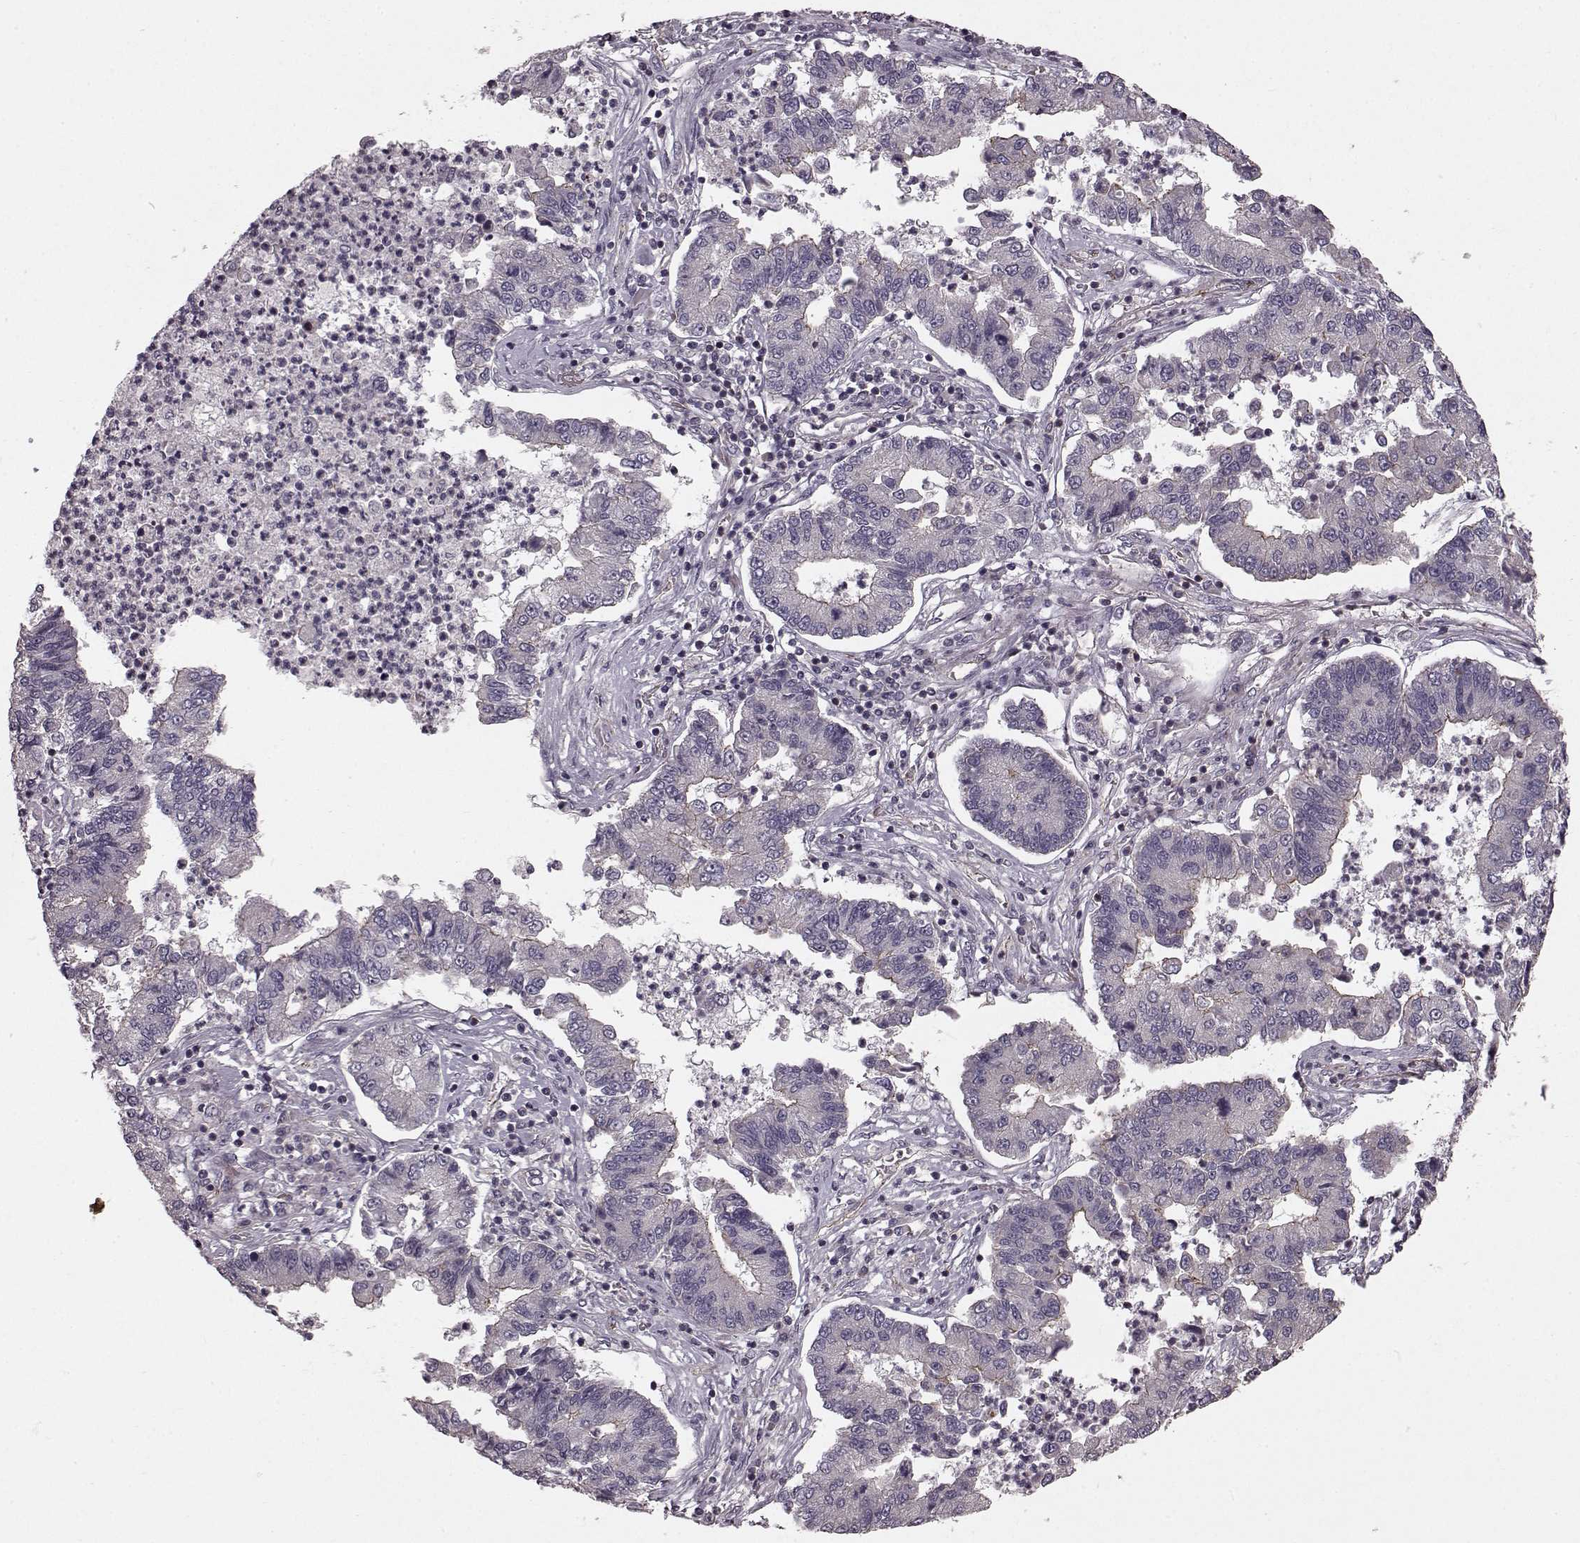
{"staining": {"intensity": "negative", "quantity": "none", "location": "none"}, "tissue": "lung cancer", "cell_type": "Tumor cells", "image_type": "cancer", "snomed": [{"axis": "morphology", "description": "Adenocarcinoma, NOS"}, {"axis": "topography", "description": "Lung"}], "caption": "This is an immunohistochemistry image of lung adenocarcinoma. There is no positivity in tumor cells.", "gene": "SLC22A18", "patient": {"sex": "female", "age": 57}}